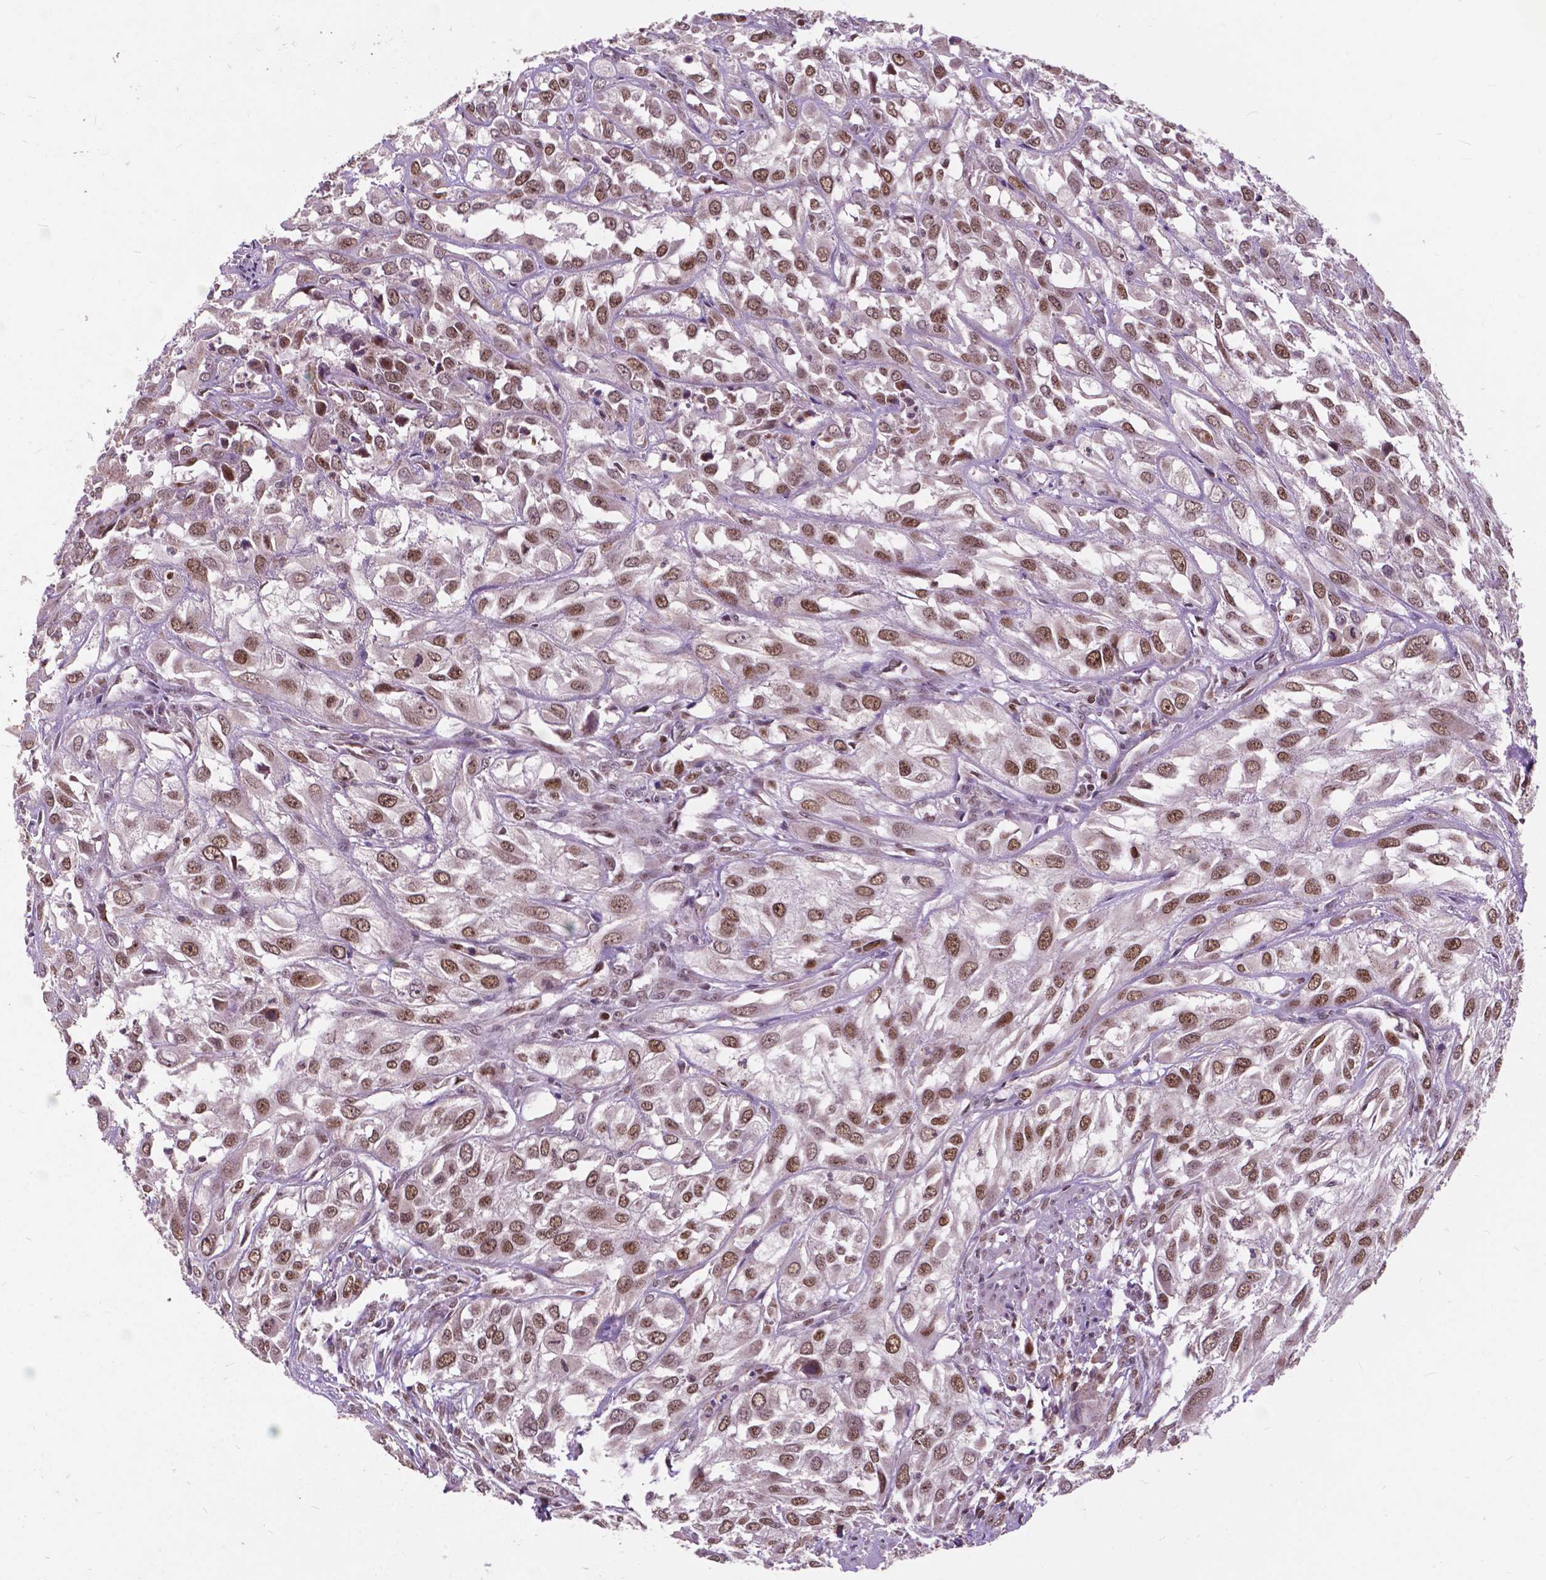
{"staining": {"intensity": "moderate", "quantity": ">75%", "location": "nuclear"}, "tissue": "urothelial cancer", "cell_type": "Tumor cells", "image_type": "cancer", "snomed": [{"axis": "morphology", "description": "Urothelial carcinoma, High grade"}, {"axis": "topography", "description": "Urinary bladder"}], "caption": "Urothelial cancer stained for a protein exhibits moderate nuclear positivity in tumor cells. (brown staining indicates protein expression, while blue staining denotes nuclei).", "gene": "MSH2", "patient": {"sex": "male", "age": 67}}